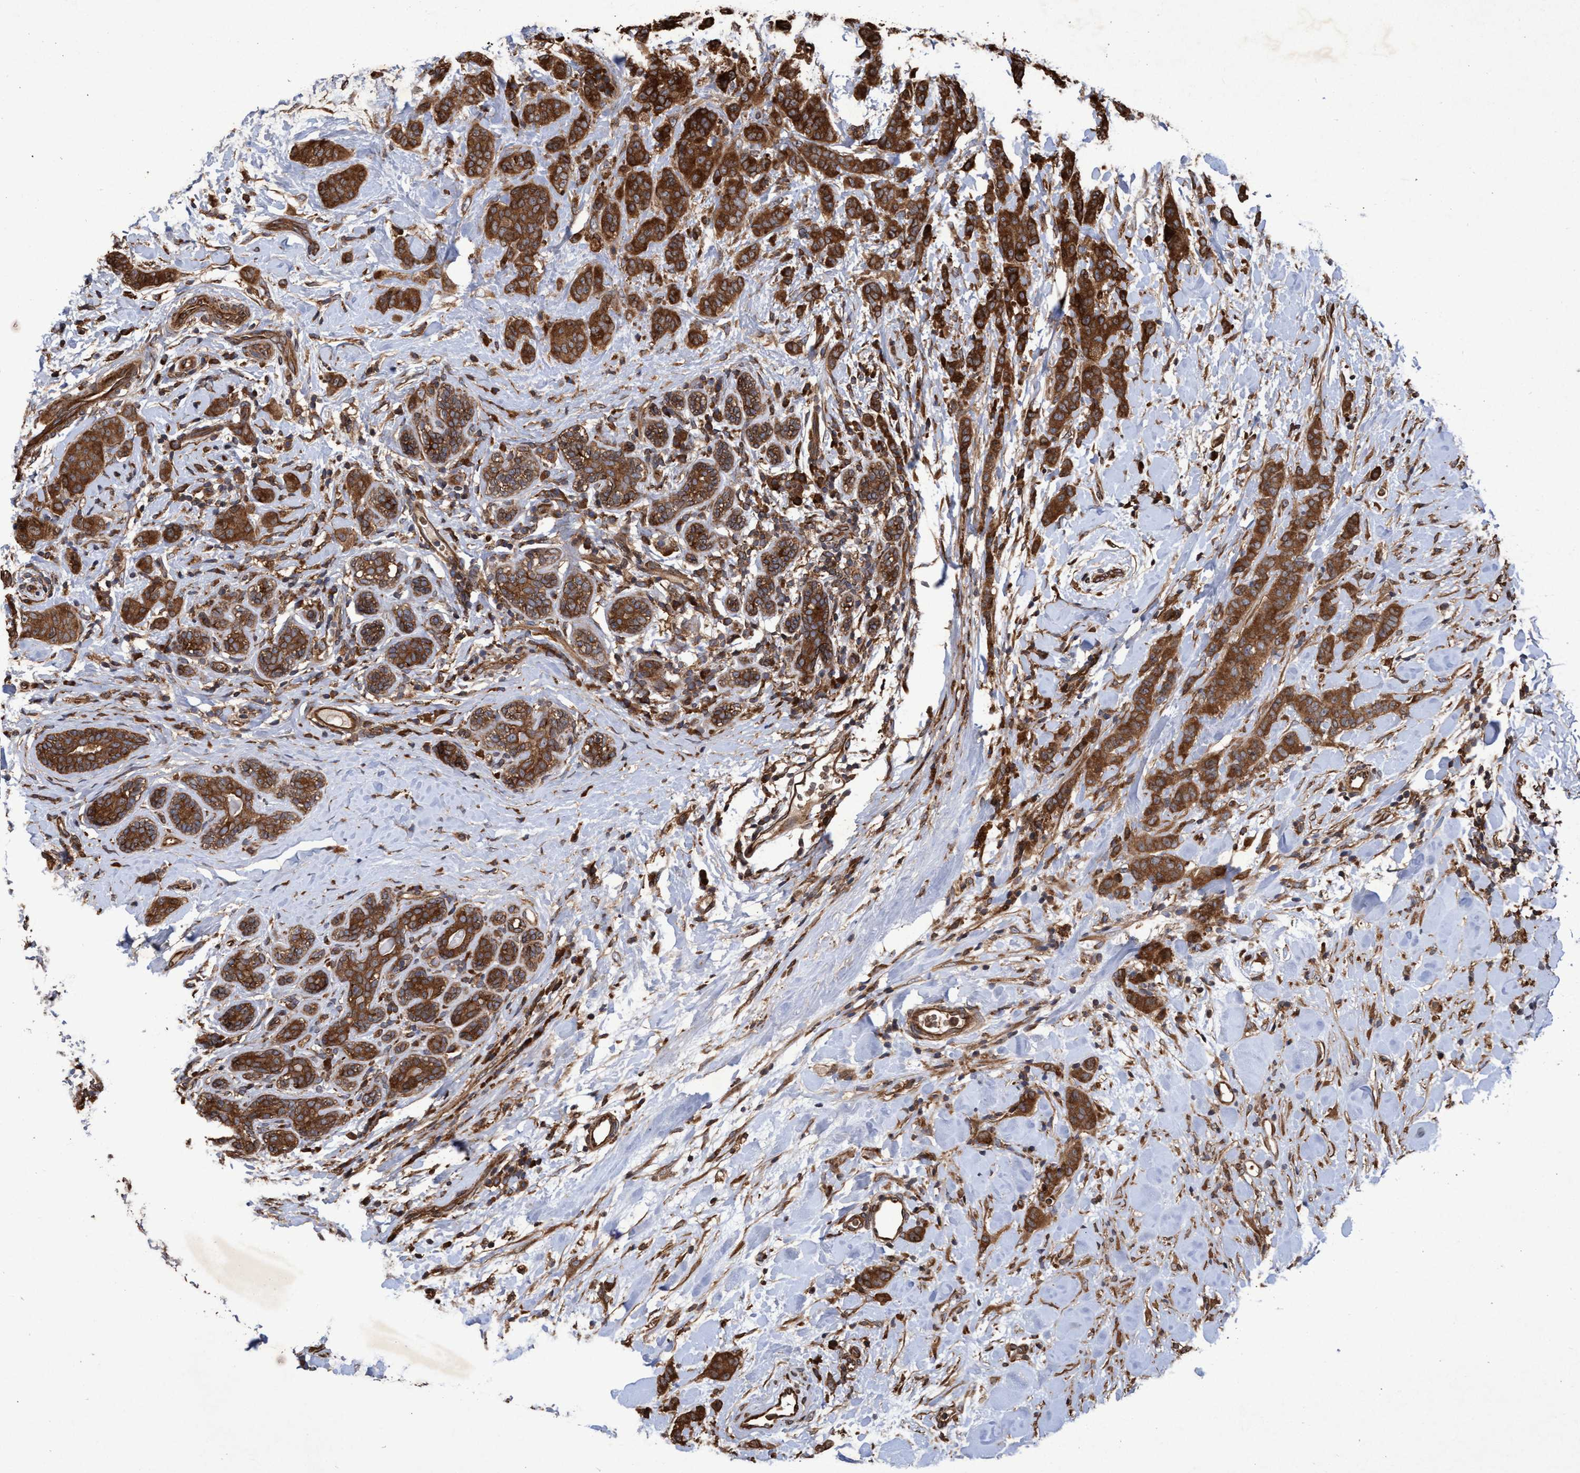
{"staining": {"intensity": "strong", "quantity": ">75%", "location": "cytoplasmic/membranous"}, "tissue": "breast cancer", "cell_type": "Tumor cells", "image_type": "cancer", "snomed": [{"axis": "morphology", "description": "Normal tissue, NOS"}, {"axis": "morphology", "description": "Duct carcinoma"}, {"axis": "topography", "description": "Breast"}], "caption": "High-power microscopy captured an immunohistochemistry (IHC) image of breast cancer, revealing strong cytoplasmic/membranous staining in approximately >75% of tumor cells. The staining is performed using DAB (3,3'-diaminobenzidine) brown chromogen to label protein expression. The nuclei are counter-stained blue using hematoxylin.", "gene": "CHMP6", "patient": {"sex": "female", "age": 40}}